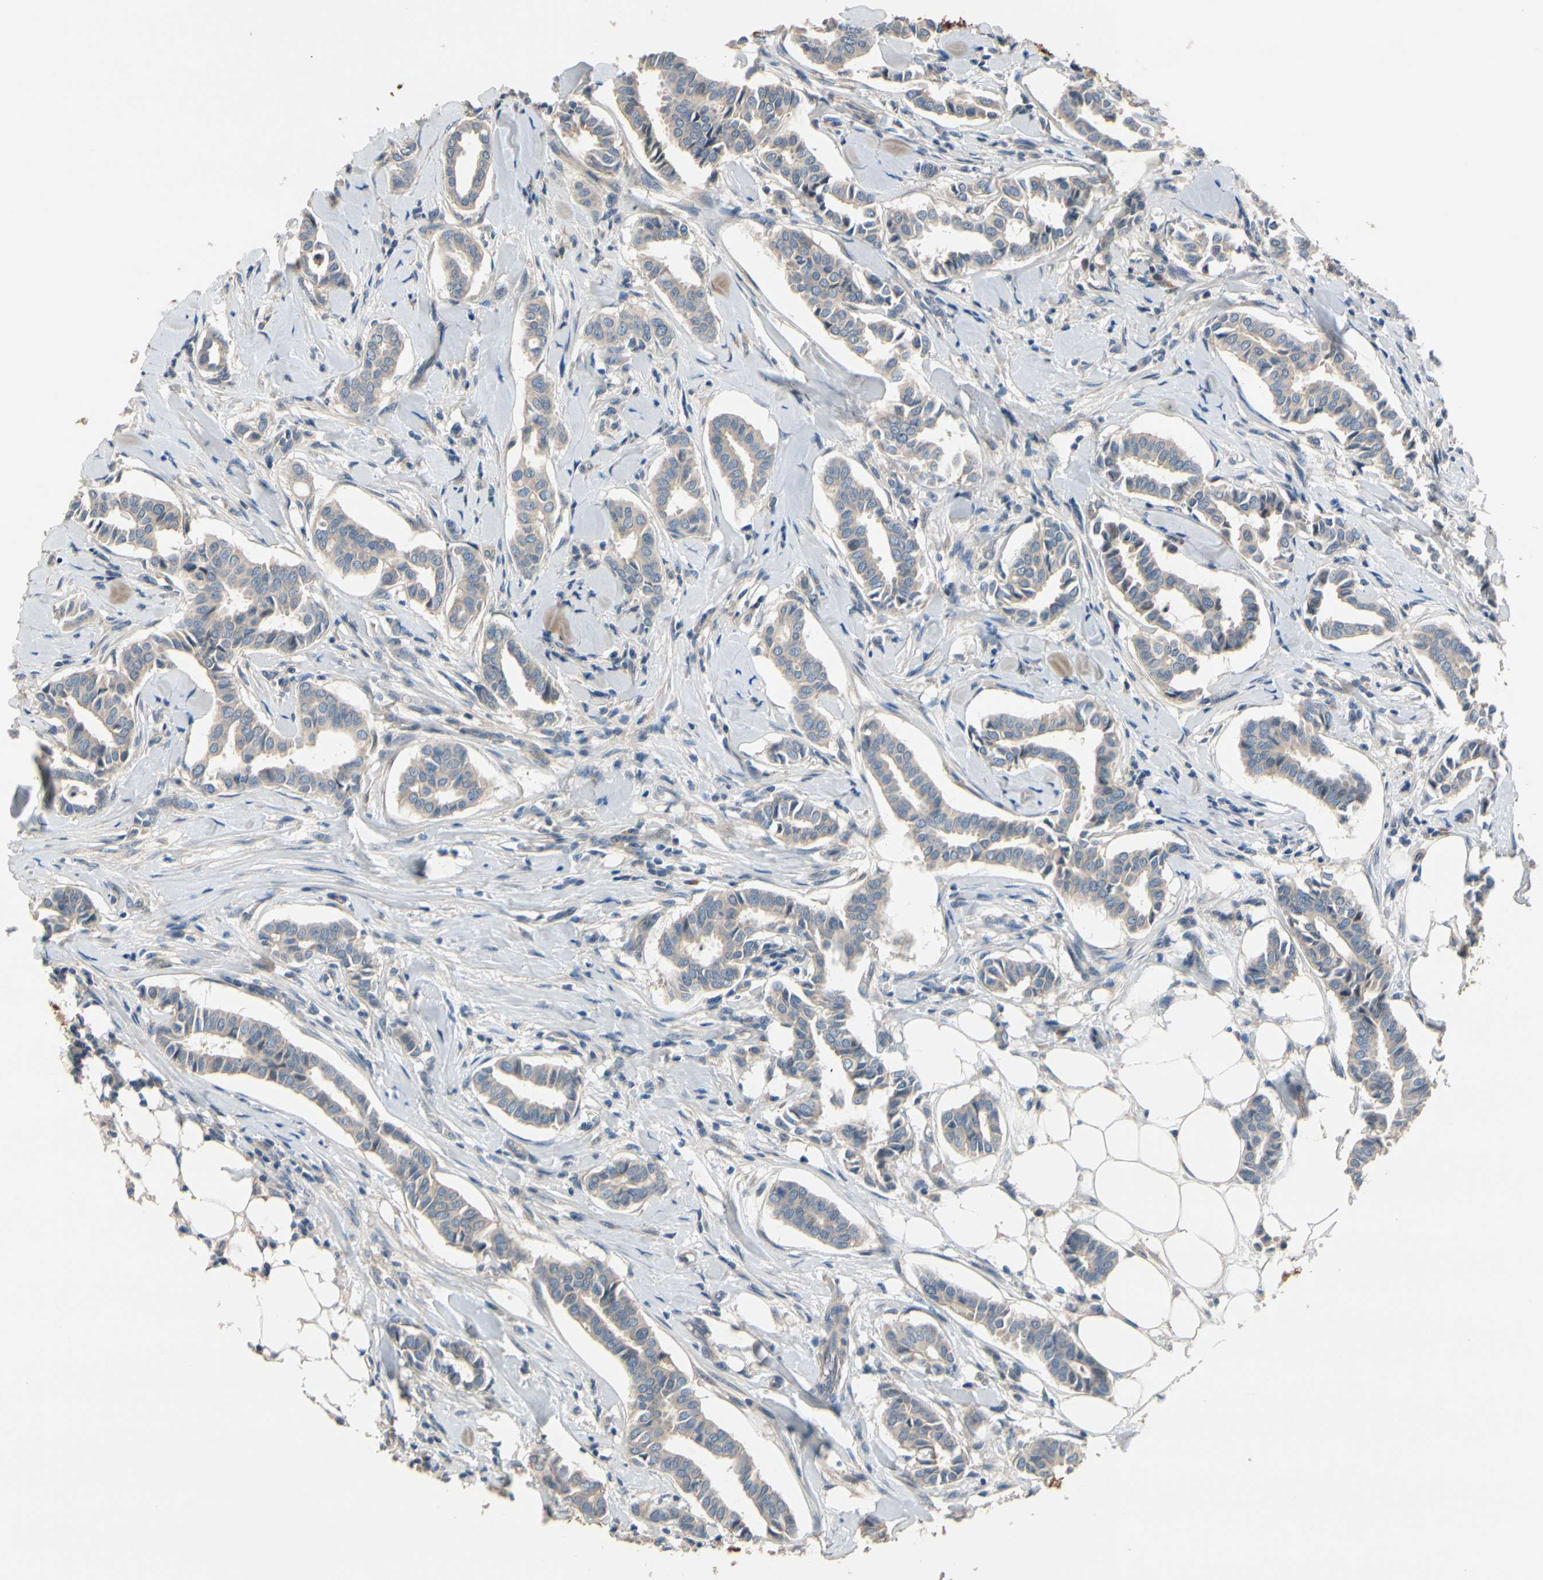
{"staining": {"intensity": "weak", "quantity": ">75%", "location": "cytoplasmic/membranous"}, "tissue": "head and neck cancer", "cell_type": "Tumor cells", "image_type": "cancer", "snomed": [{"axis": "morphology", "description": "Adenocarcinoma, NOS"}, {"axis": "topography", "description": "Salivary gland"}, {"axis": "topography", "description": "Head-Neck"}], "caption": "Immunohistochemistry (IHC) image of neoplastic tissue: human head and neck cancer stained using immunohistochemistry demonstrates low levels of weak protein expression localized specifically in the cytoplasmic/membranous of tumor cells, appearing as a cytoplasmic/membranous brown color.", "gene": "SIGLEC5", "patient": {"sex": "female", "age": 59}}